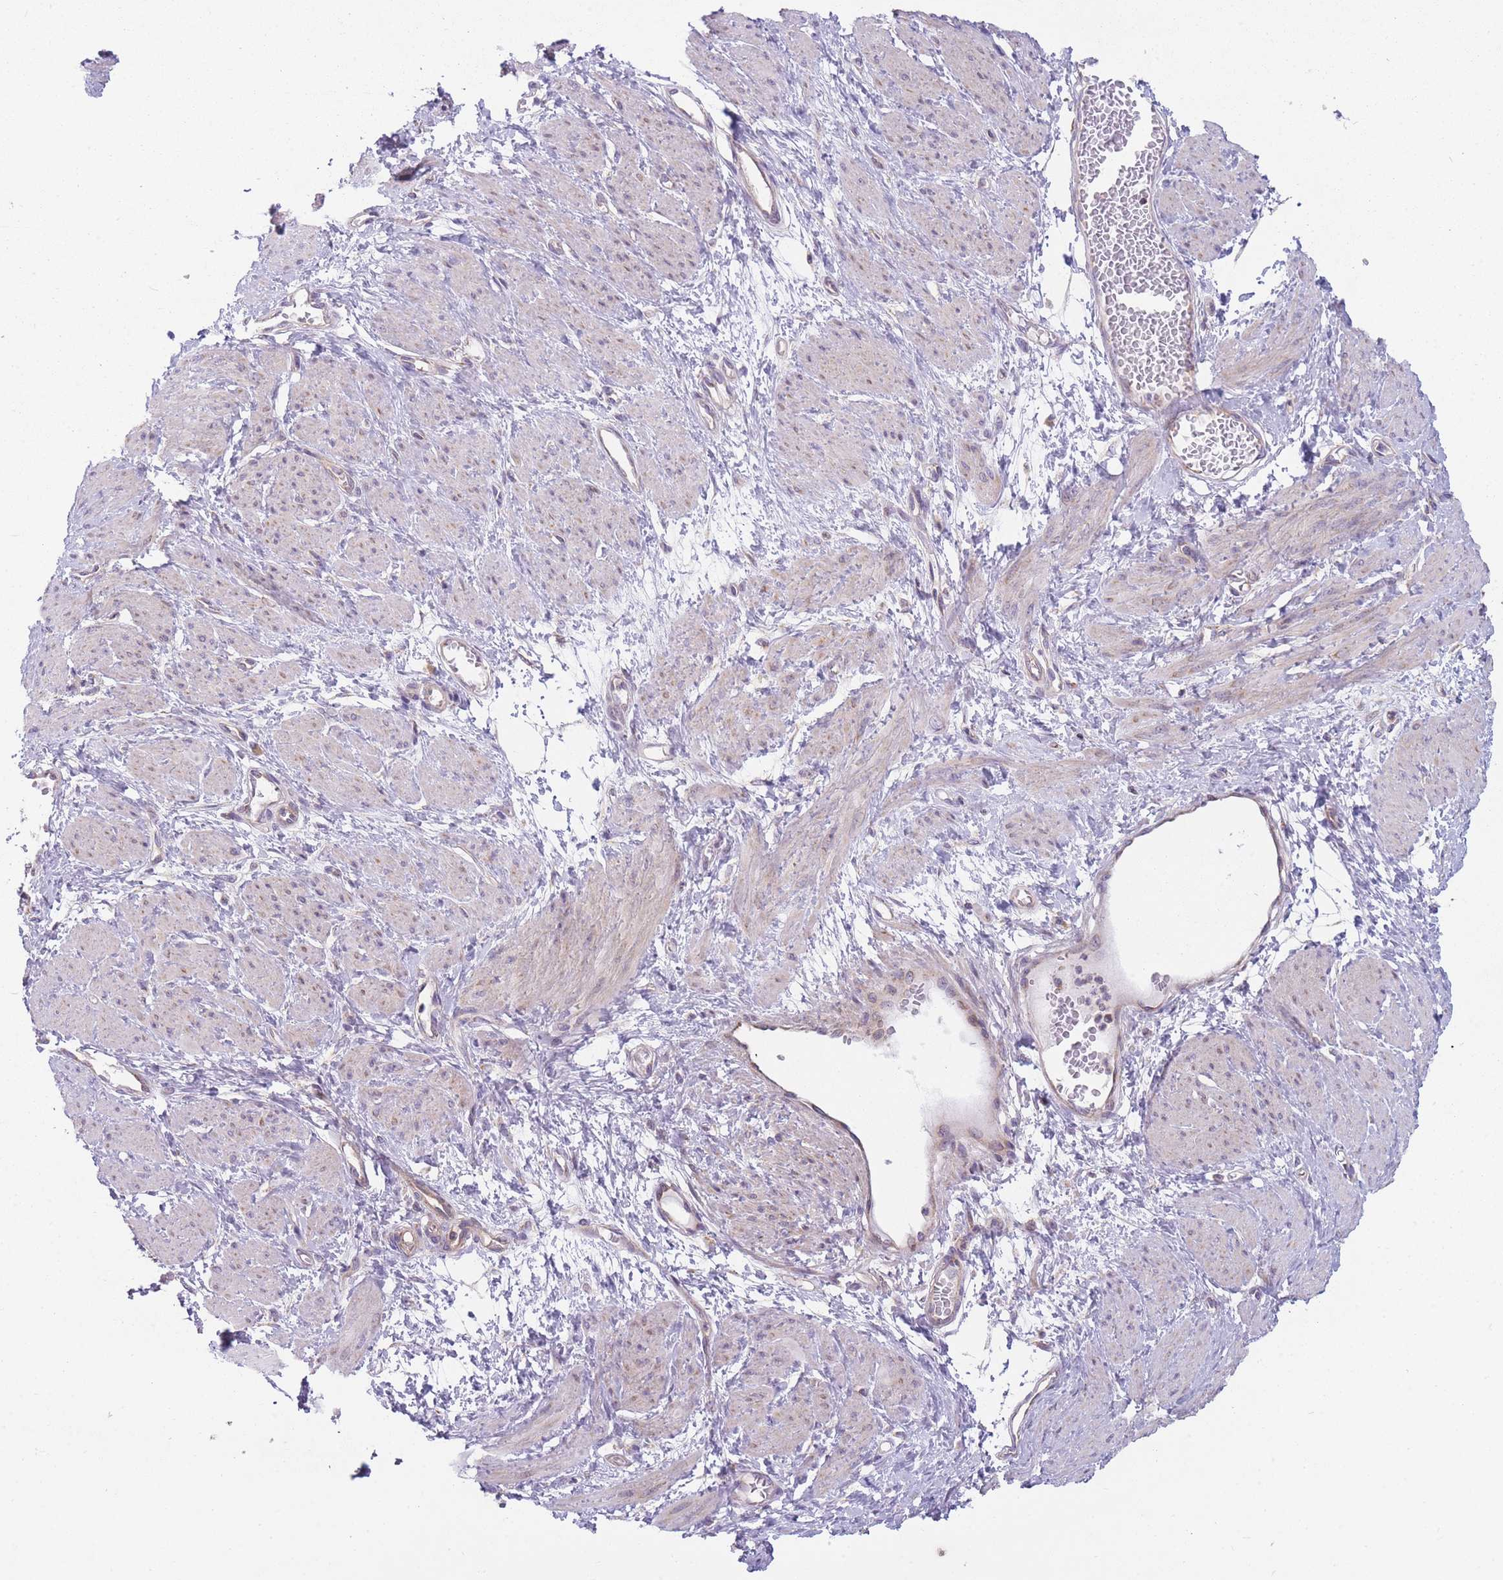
{"staining": {"intensity": "weak", "quantity": "<25%", "location": "cytoplasmic/membranous"}, "tissue": "smooth muscle", "cell_type": "Smooth muscle cells", "image_type": "normal", "snomed": [{"axis": "morphology", "description": "Normal tissue, NOS"}, {"axis": "topography", "description": "Smooth muscle"}, {"axis": "topography", "description": "Uterus"}], "caption": "High magnification brightfield microscopy of normal smooth muscle stained with DAB (3,3'-diaminobenzidine) (brown) and counterstained with hematoxylin (blue): smooth muscle cells show no significant staining. (Stains: DAB immunohistochemistry (IHC) with hematoxylin counter stain, Microscopy: brightfield microscopy at high magnification).", "gene": "ENSG00000255639", "patient": {"sex": "female", "age": 39}}